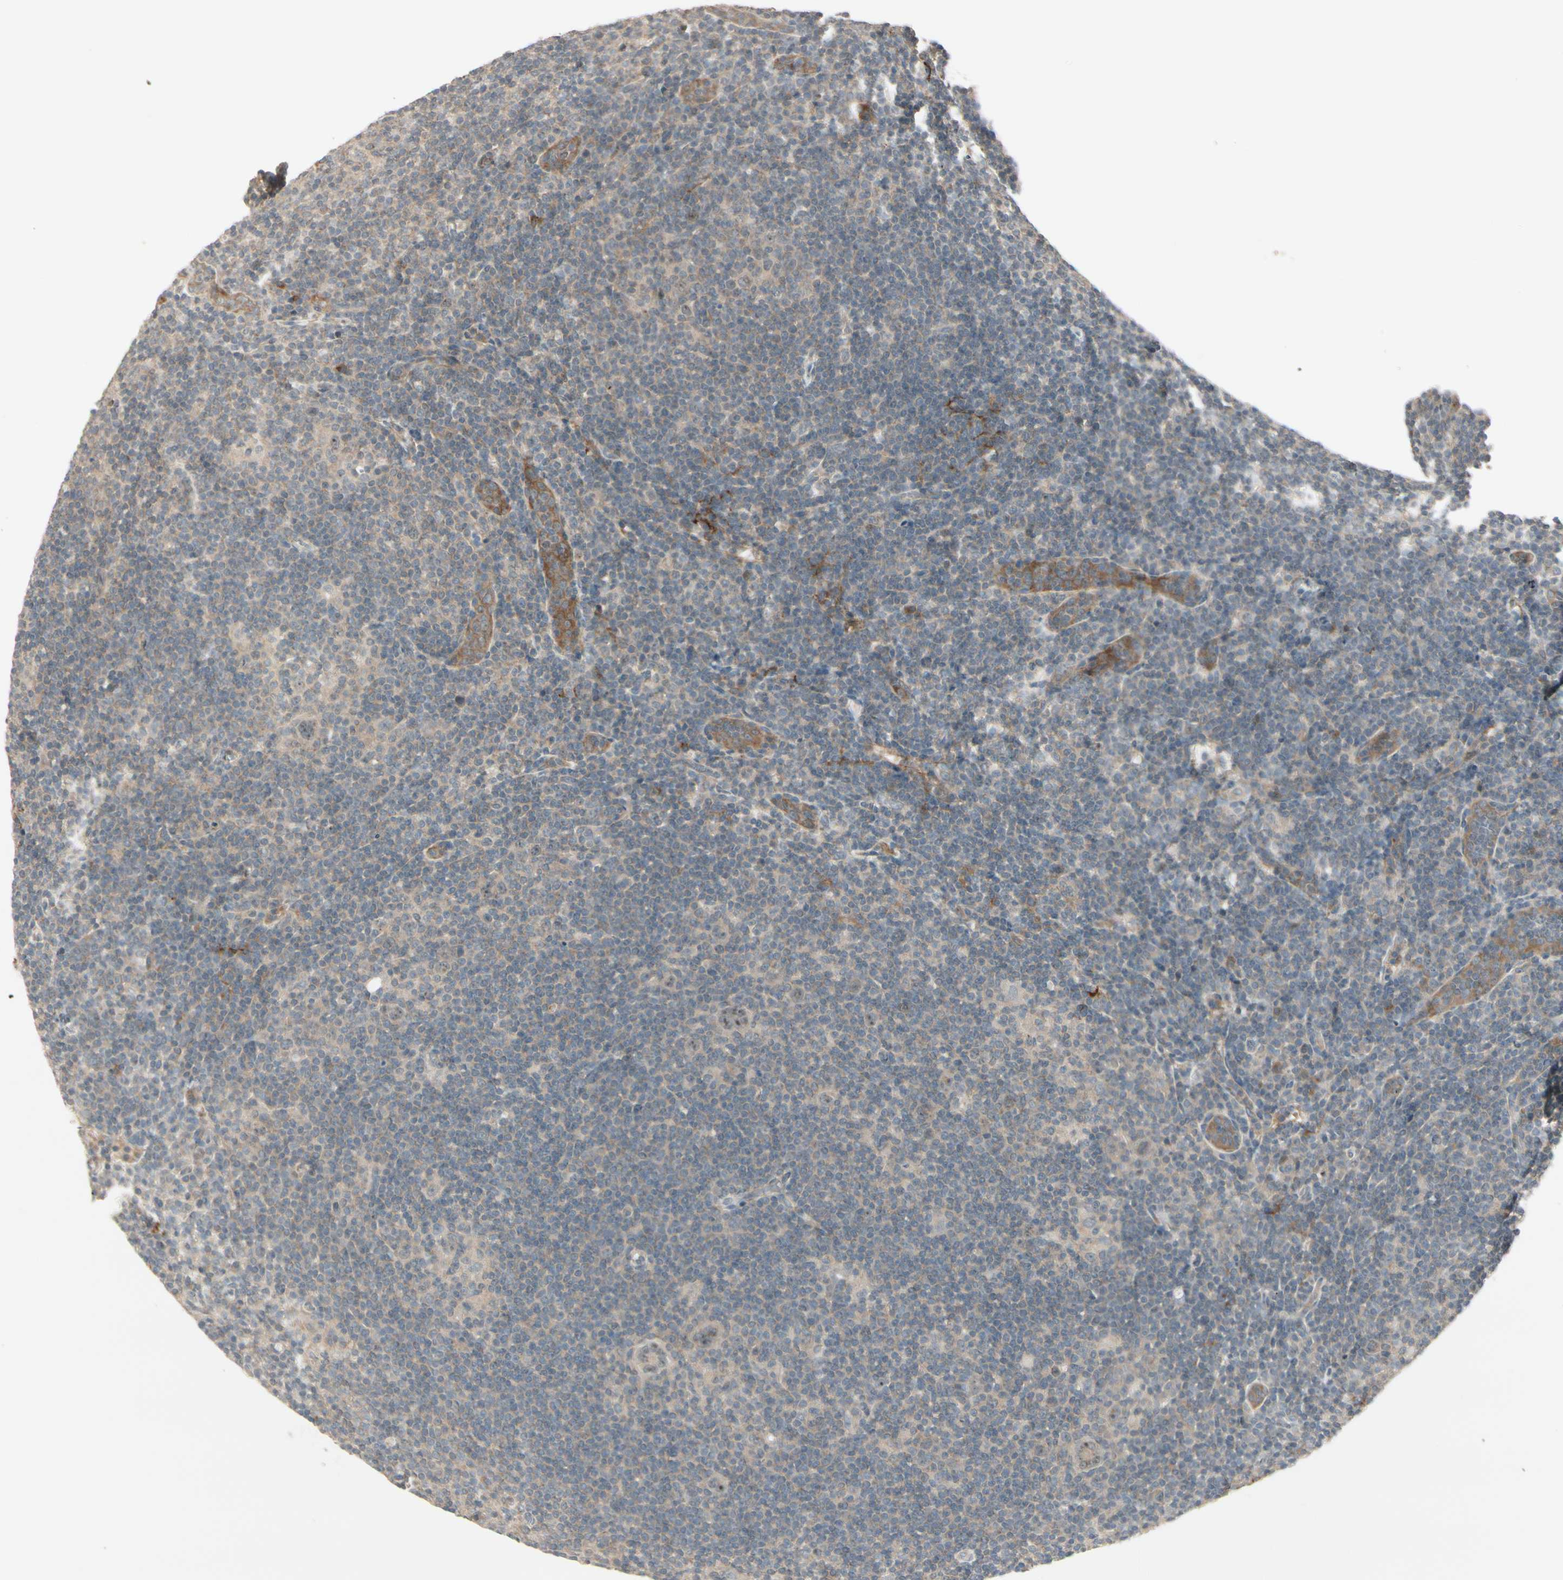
{"staining": {"intensity": "negative", "quantity": "none", "location": "none"}, "tissue": "lymphoma", "cell_type": "Tumor cells", "image_type": "cancer", "snomed": [{"axis": "morphology", "description": "Hodgkin's disease, NOS"}, {"axis": "topography", "description": "Lymph node"}], "caption": "Protein analysis of lymphoma demonstrates no significant expression in tumor cells. (Stains: DAB (3,3'-diaminobenzidine) immunohistochemistry (IHC) with hematoxylin counter stain, Microscopy: brightfield microscopy at high magnification).", "gene": "FHDC1", "patient": {"sex": "female", "age": 57}}